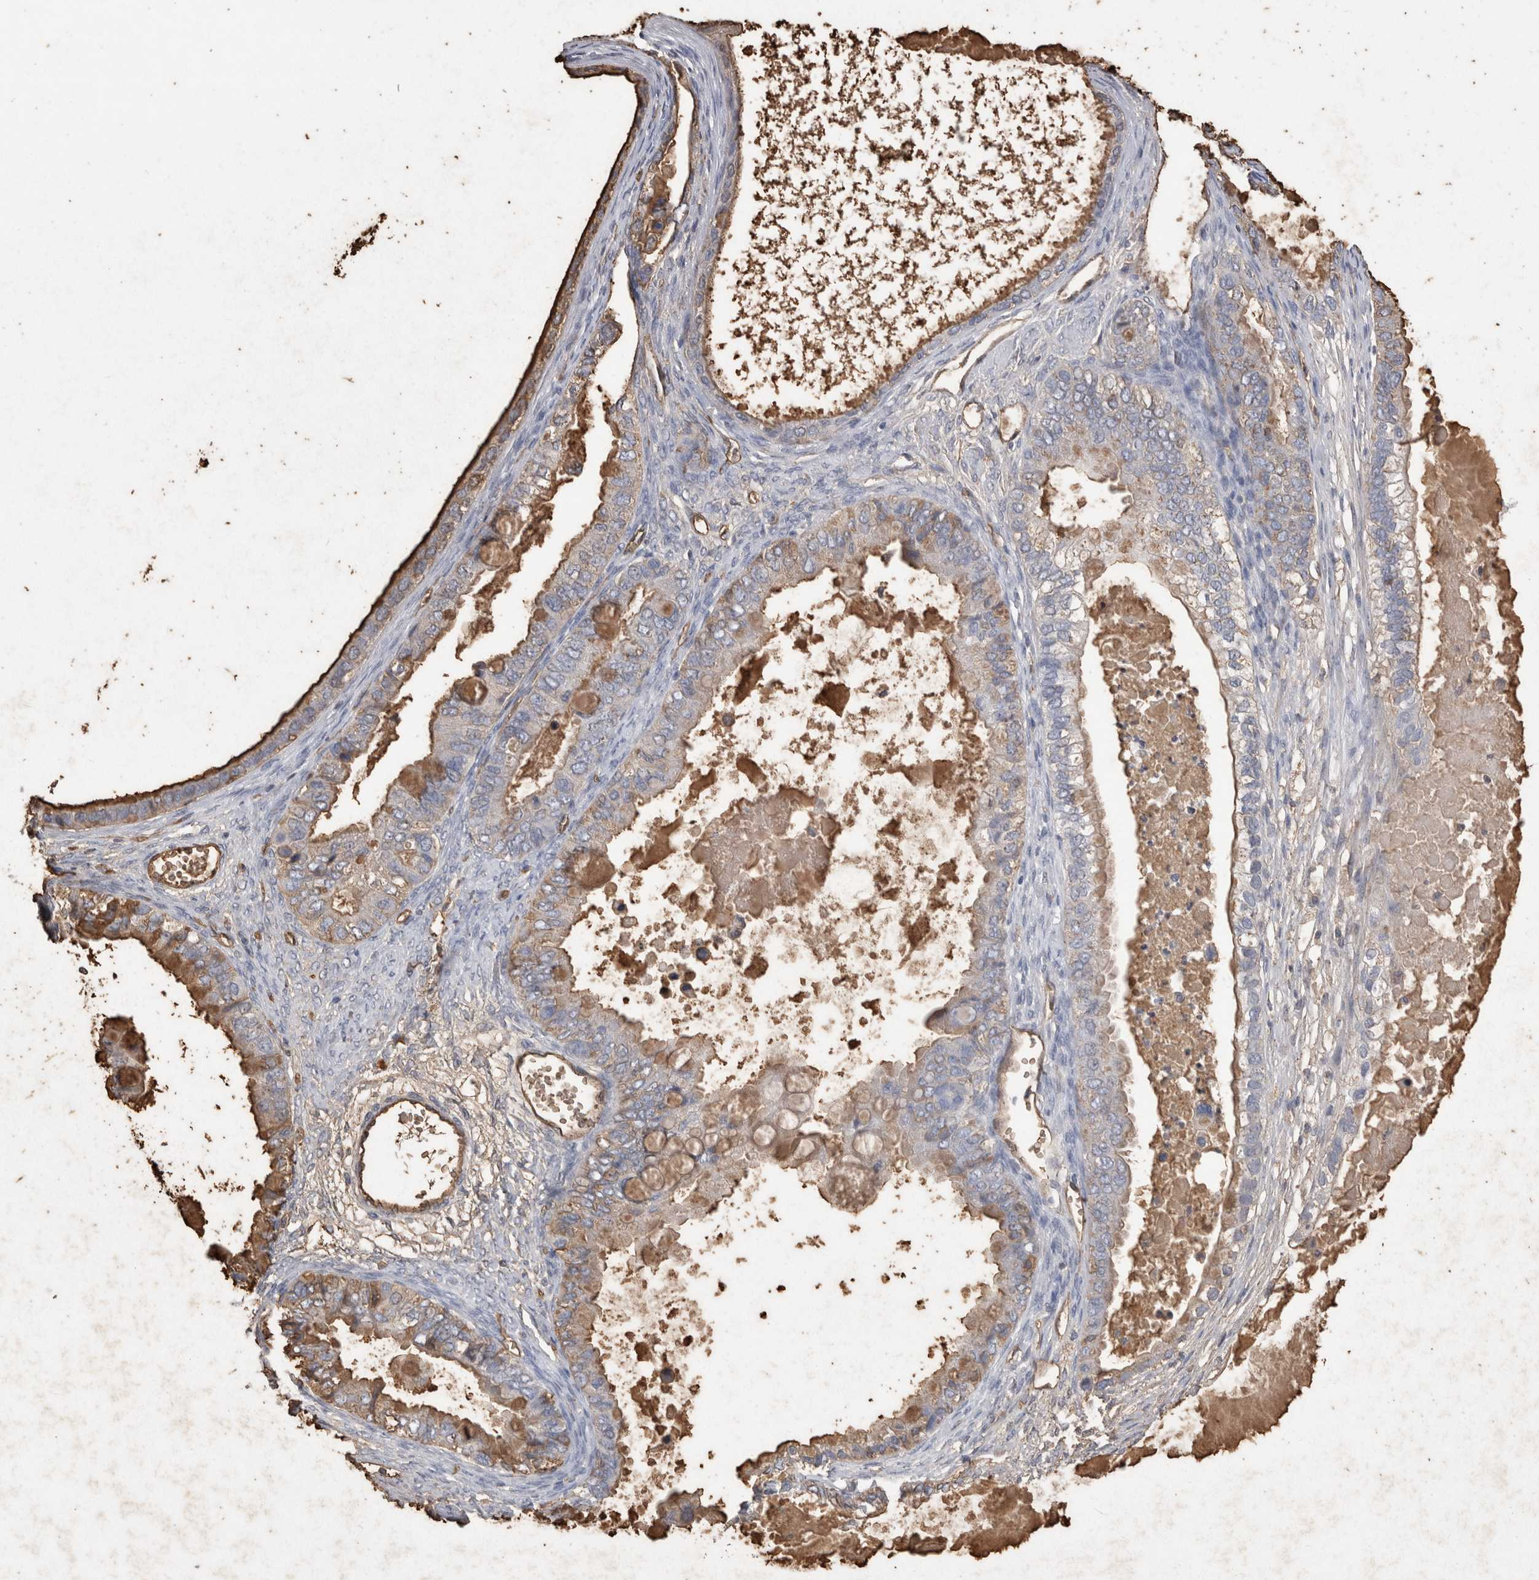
{"staining": {"intensity": "moderate", "quantity": "25%-75%", "location": "cytoplasmic/membranous"}, "tissue": "ovarian cancer", "cell_type": "Tumor cells", "image_type": "cancer", "snomed": [{"axis": "morphology", "description": "Cystadenocarcinoma, mucinous, NOS"}, {"axis": "topography", "description": "Ovary"}], "caption": "Moderate cytoplasmic/membranous protein staining is present in about 25%-75% of tumor cells in mucinous cystadenocarcinoma (ovarian).", "gene": "IL17RC", "patient": {"sex": "female", "age": 80}}